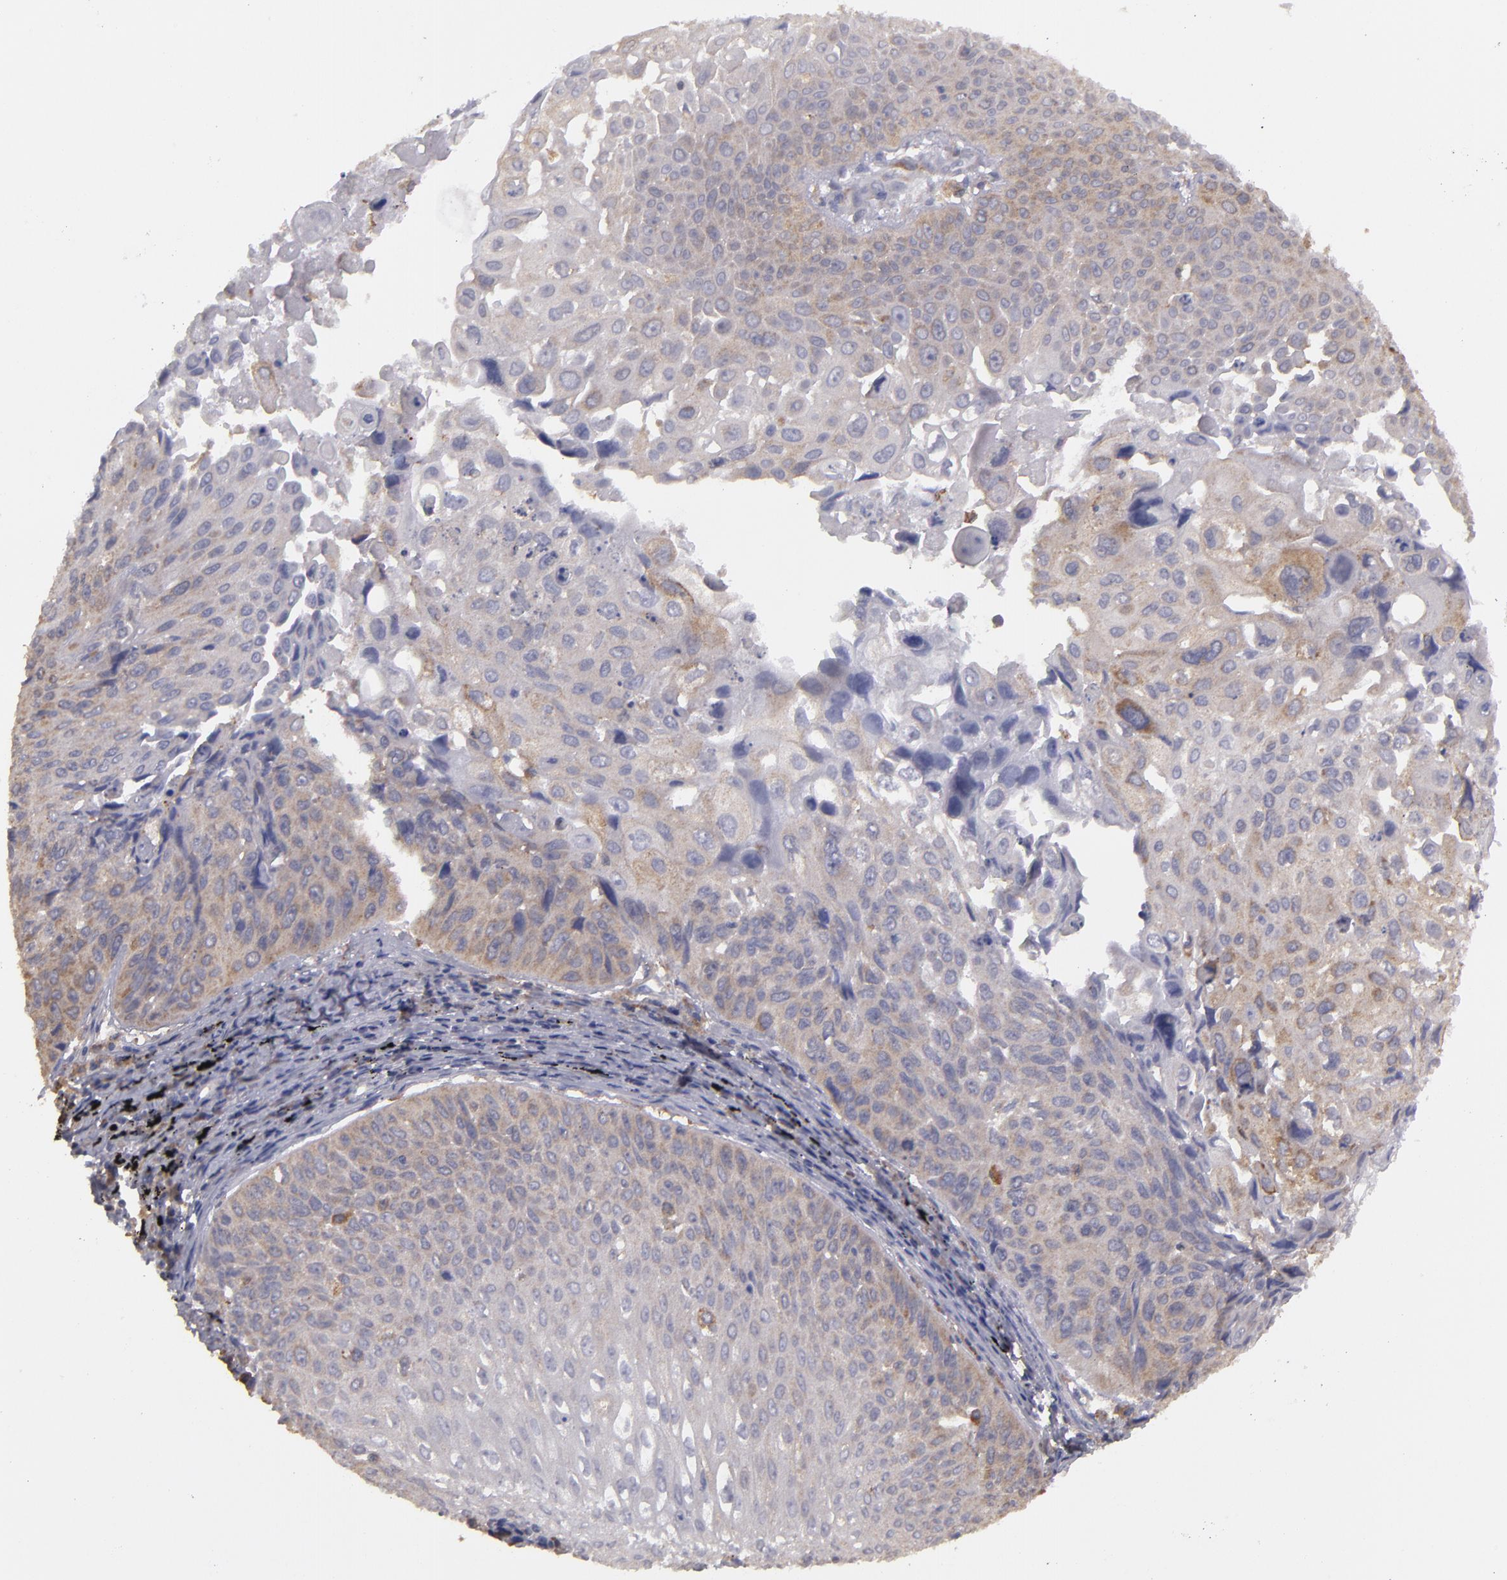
{"staining": {"intensity": "moderate", "quantity": ">75%", "location": "cytoplasmic/membranous"}, "tissue": "lung cancer", "cell_type": "Tumor cells", "image_type": "cancer", "snomed": [{"axis": "morphology", "description": "Adenocarcinoma, NOS"}, {"axis": "topography", "description": "Lung"}], "caption": "A medium amount of moderate cytoplasmic/membranous positivity is appreciated in approximately >75% of tumor cells in lung adenocarcinoma tissue. Using DAB (3,3'-diaminobenzidine) (brown) and hematoxylin (blue) stains, captured at high magnification using brightfield microscopy.", "gene": "MTHFD1", "patient": {"sex": "male", "age": 60}}